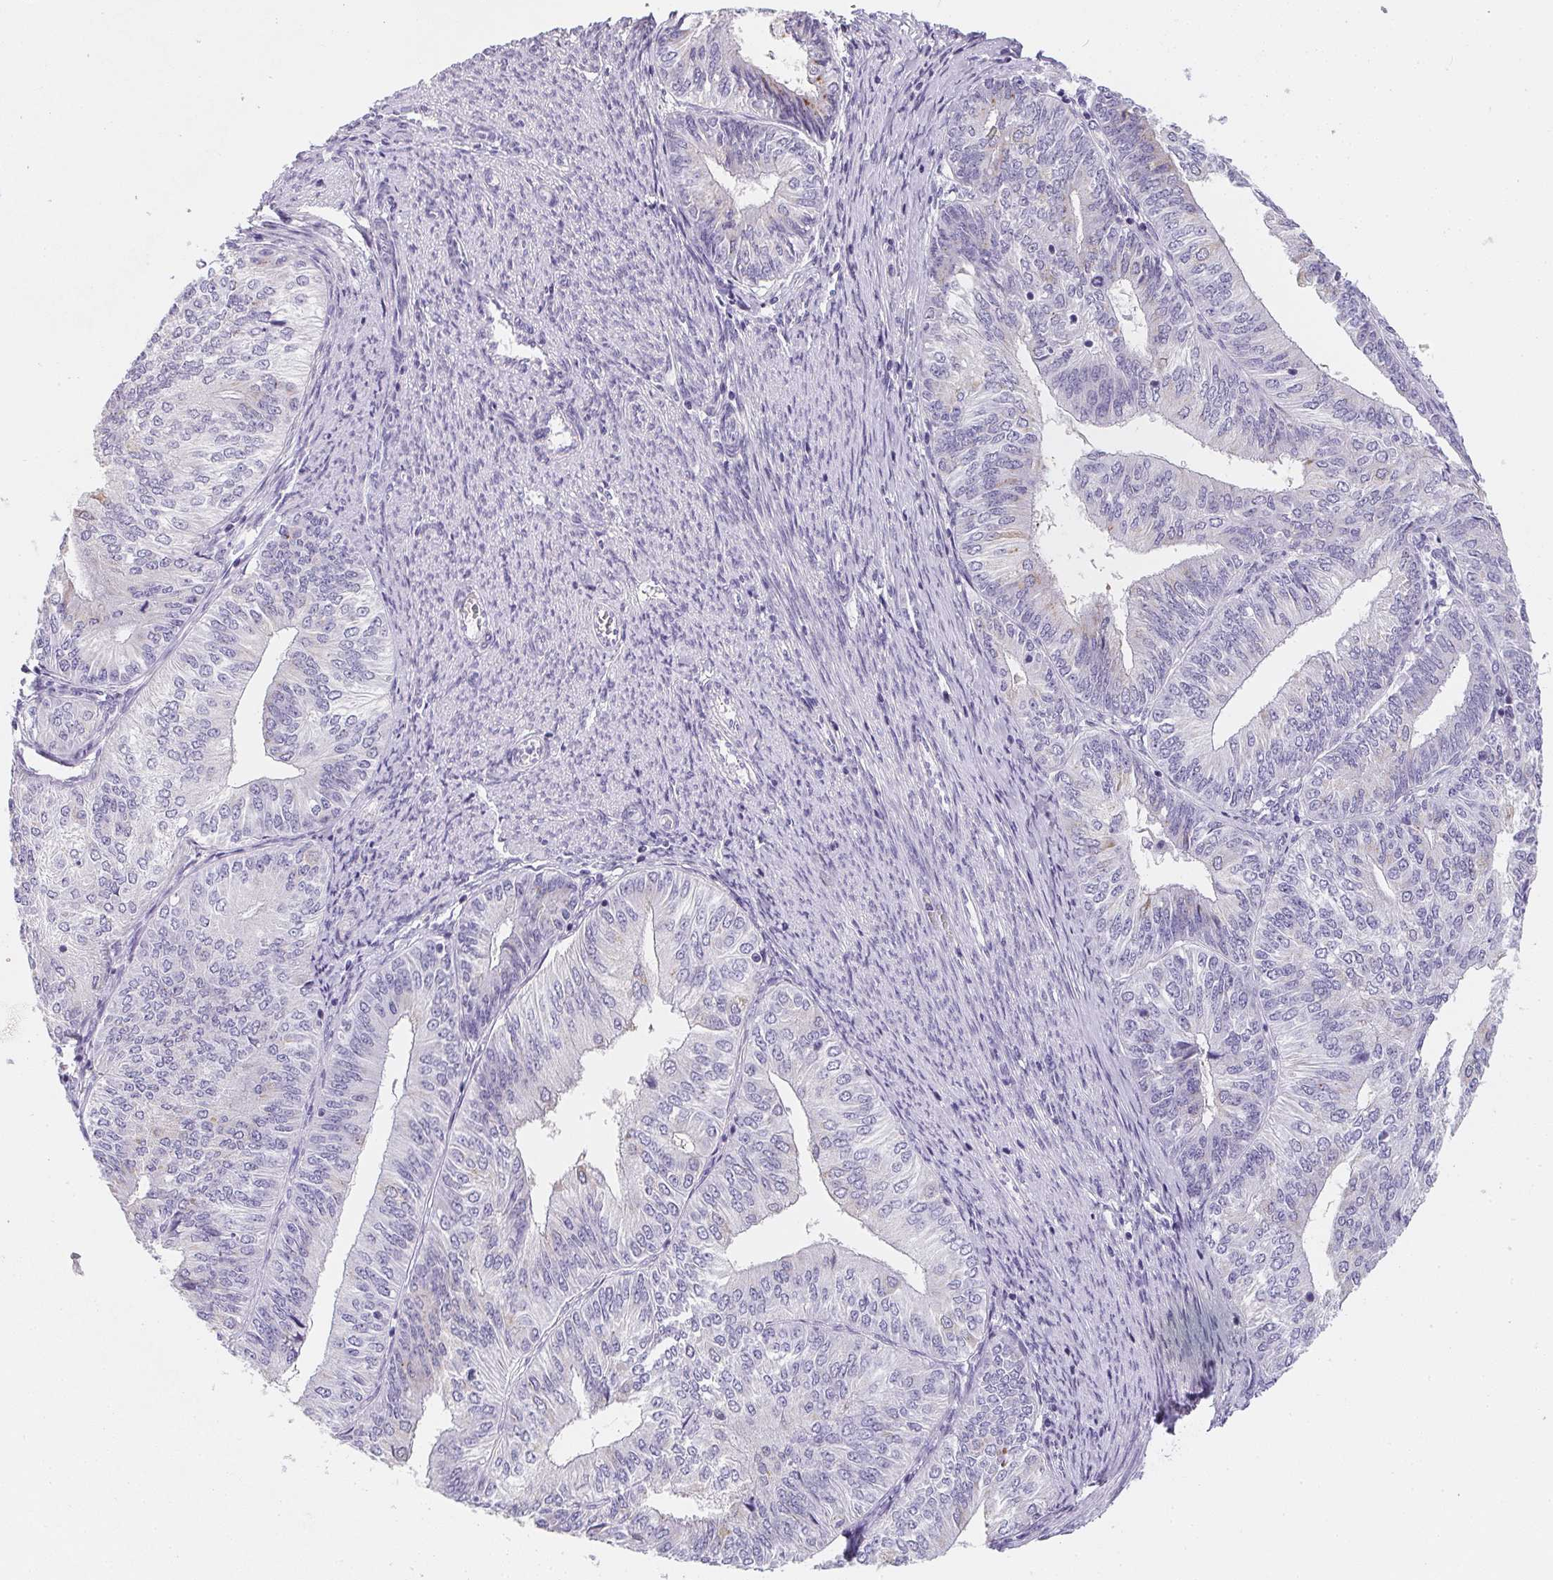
{"staining": {"intensity": "negative", "quantity": "none", "location": "none"}, "tissue": "endometrial cancer", "cell_type": "Tumor cells", "image_type": "cancer", "snomed": [{"axis": "morphology", "description": "Adenocarcinoma, NOS"}, {"axis": "topography", "description": "Endometrium"}], "caption": "Tumor cells are negative for protein expression in human endometrial adenocarcinoma.", "gene": "MAP1A", "patient": {"sex": "female", "age": 58}}